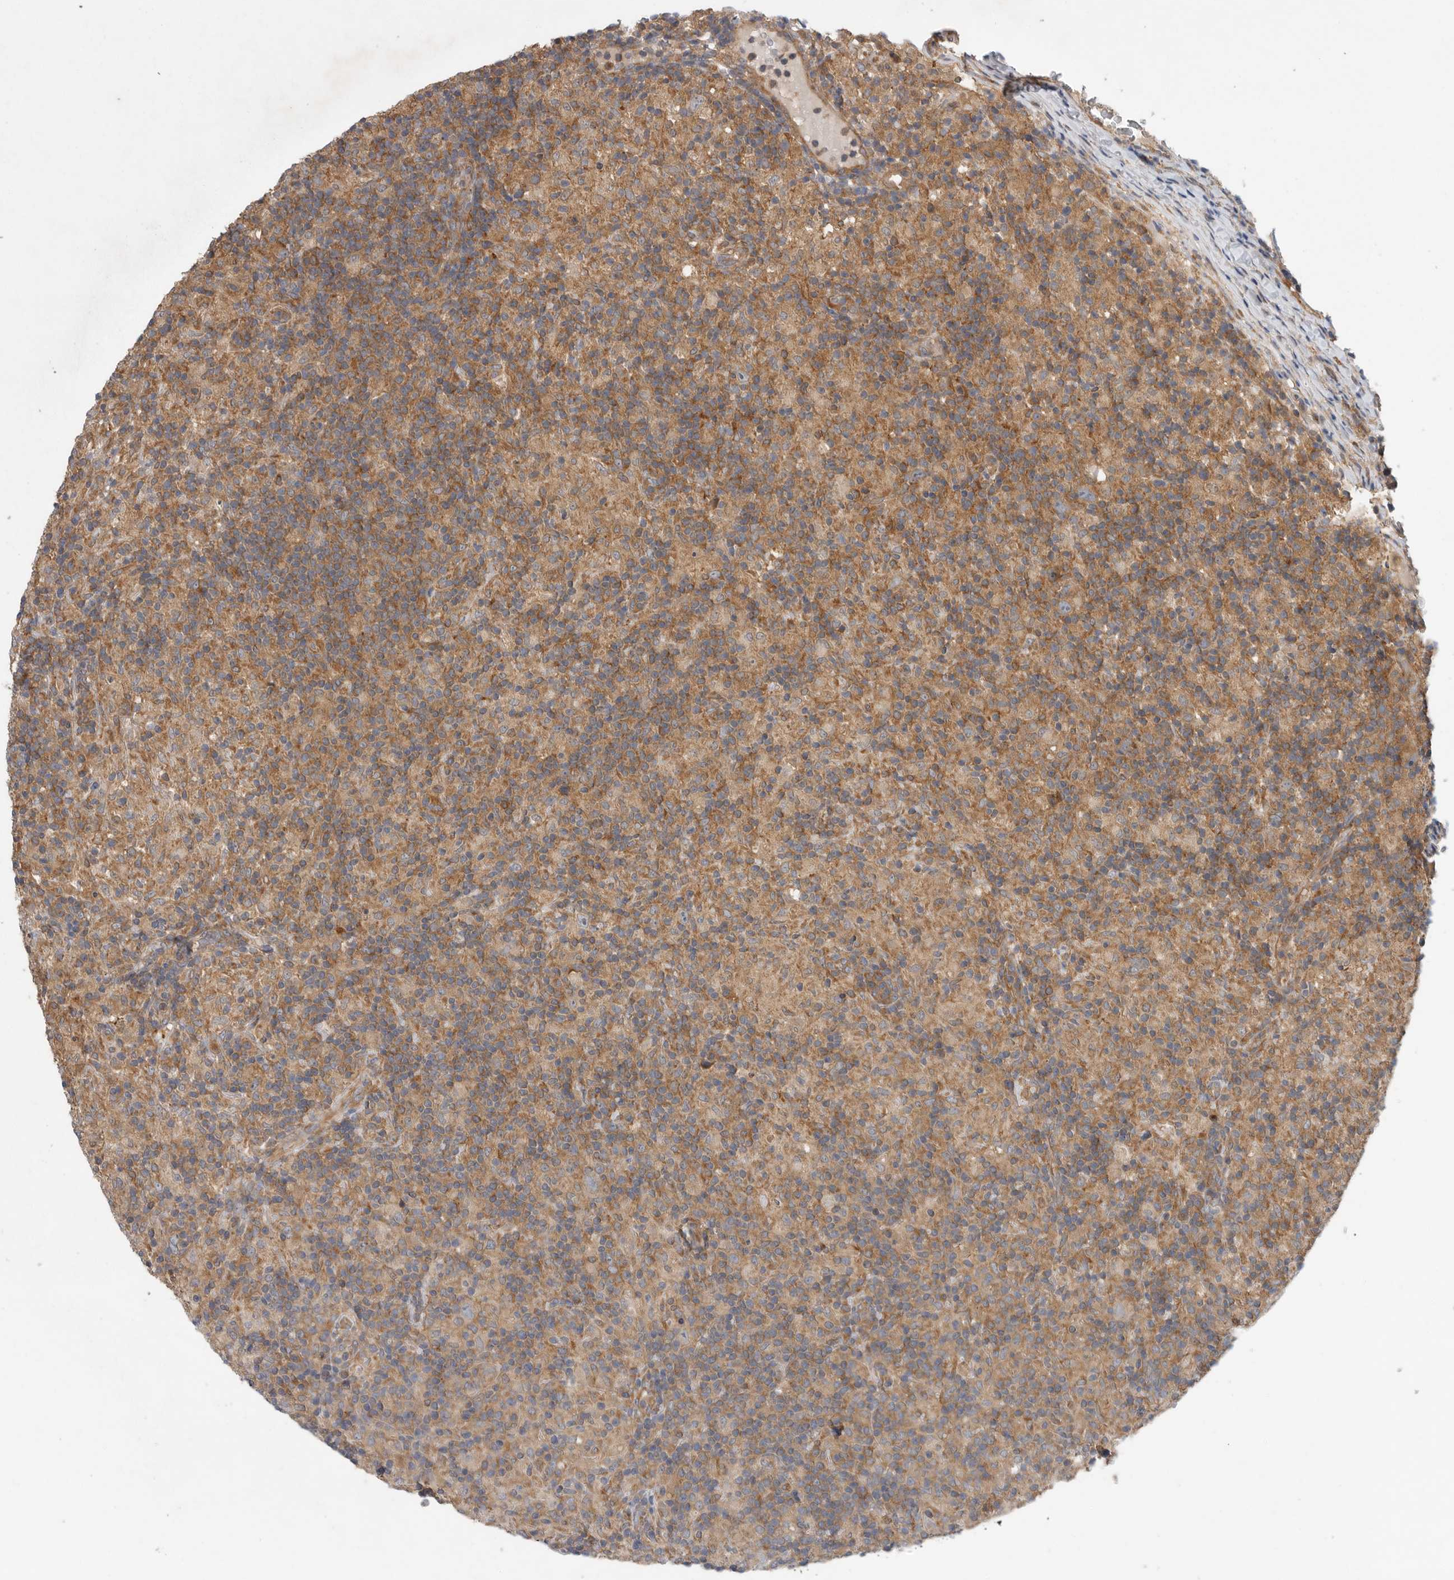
{"staining": {"intensity": "moderate", "quantity": ">75%", "location": "cytoplasmic/membranous"}, "tissue": "lymphoma", "cell_type": "Tumor cells", "image_type": "cancer", "snomed": [{"axis": "morphology", "description": "Hodgkin's disease, NOS"}, {"axis": "topography", "description": "Lymph node"}], "caption": "Human lymphoma stained with a protein marker exhibits moderate staining in tumor cells.", "gene": "C1orf109", "patient": {"sex": "male", "age": 70}}